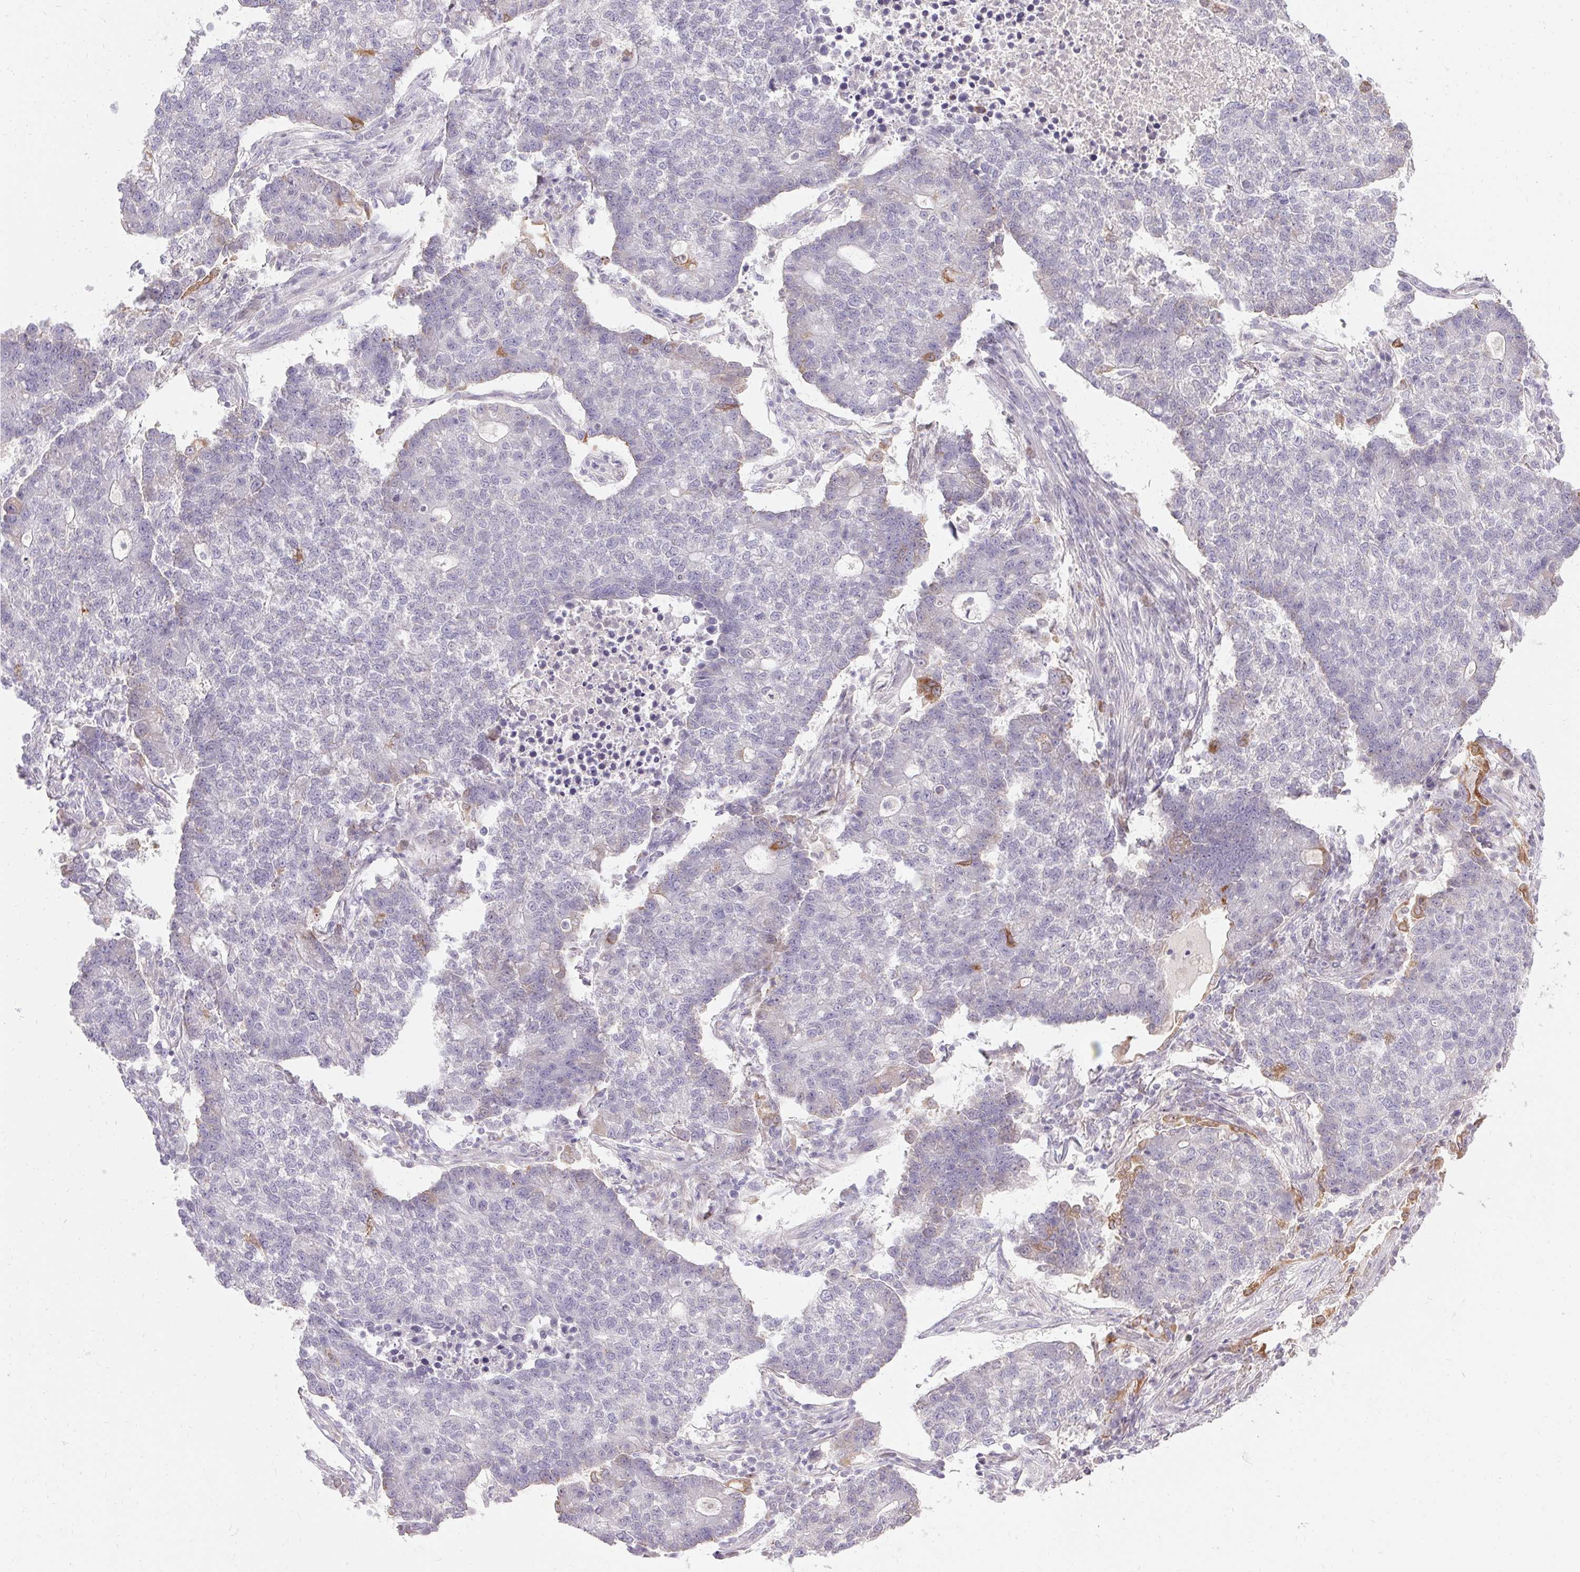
{"staining": {"intensity": "moderate", "quantity": "<25%", "location": "cytoplasmic/membranous"}, "tissue": "lung cancer", "cell_type": "Tumor cells", "image_type": "cancer", "snomed": [{"axis": "morphology", "description": "Adenocarcinoma, NOS"}, {"axis": "topography", "description": "Lung"}], "caption": "This is an image of immunohistochemistry staining of lung cancer (adenocarcinoma), which shows moderate expression in the cytoplasmic/membranous of tumor cells.", "gene": "HSD17B3", "patient": {"sex": "male", "age": 57}}